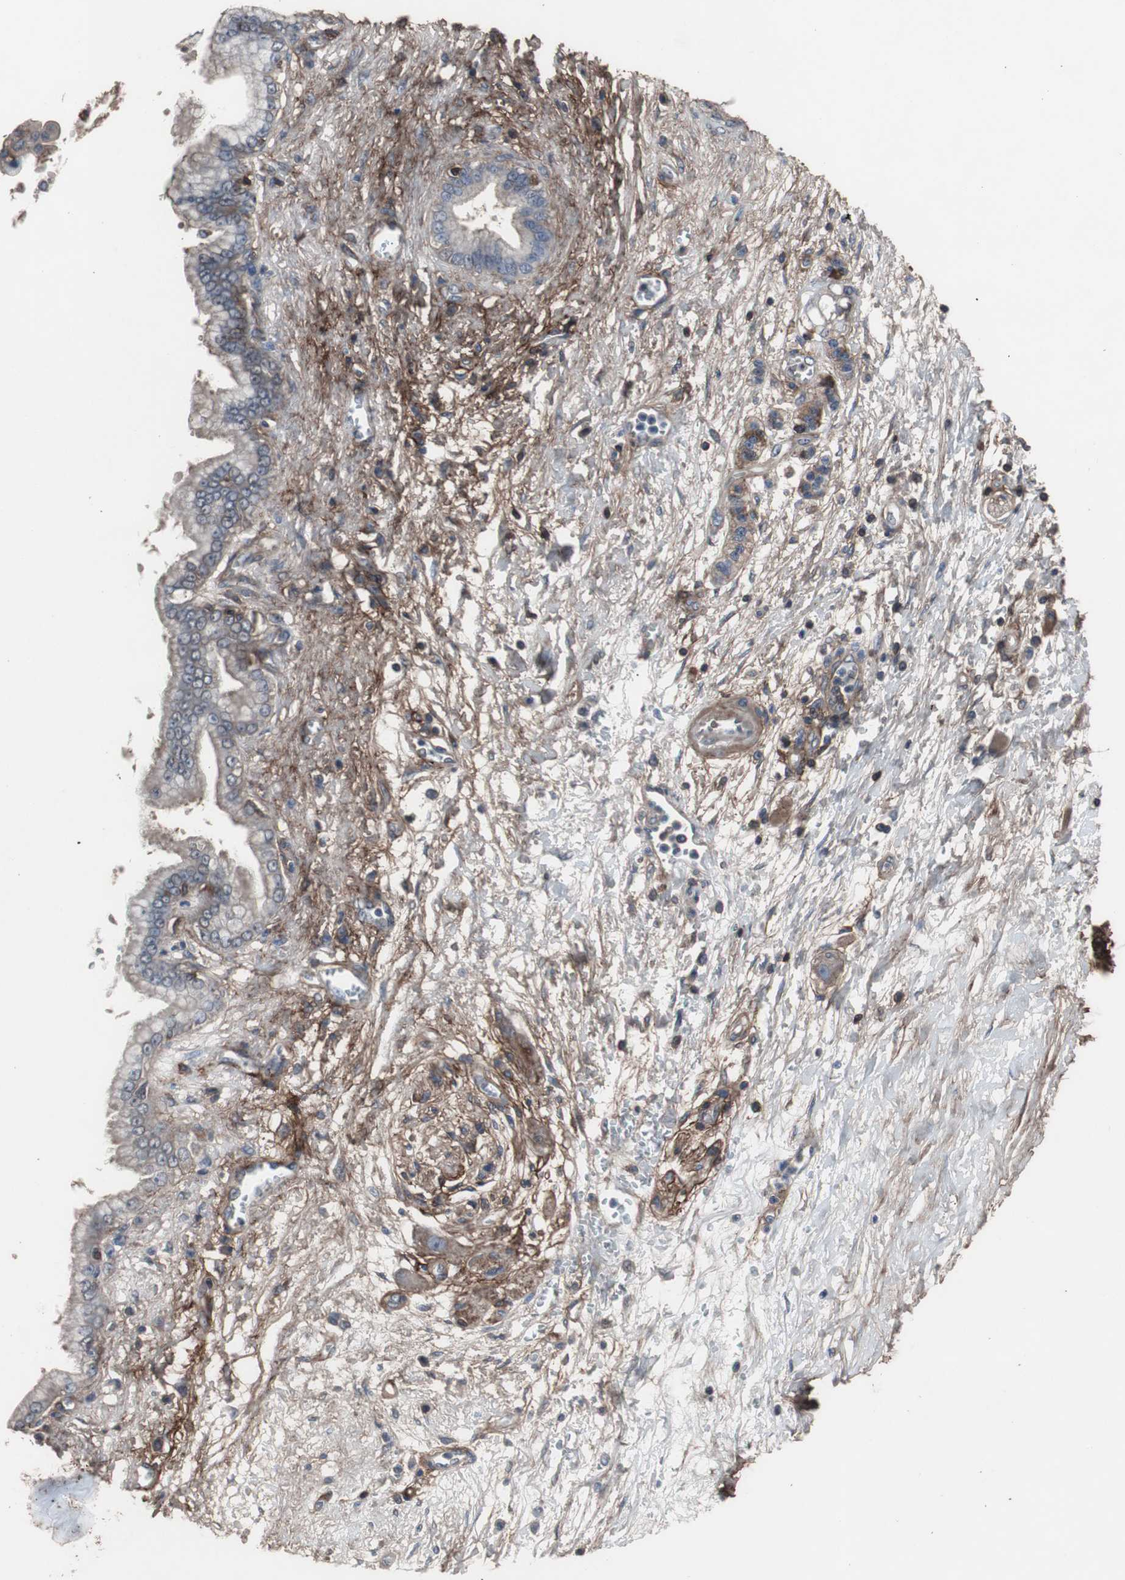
{"staining": {"intensity": "negative", "quantity": "none", "location": "none"}, "tissue": "pancreatic cancer", "cell_type": "Tumor cells", "image_type": "cancer", "snomed": [{"axis": "morphology", "description": "Adenocarcinoma, NOS"}, {"axis": "topography", "description": "Pancreas"}], "caption": "Immunohistochemistry image of neoplastic tissue: pancreatic adenocarcinoma stained with DAB reveals no significant protein staining in tumor cells. (Stains: DAB (3,3'-diaminobenzidine) IHC with hematoxylin counter stain, Microscopy: brightfield microscopy at high magnification).", "gene": "COL6A2", "patient": {"sex": "male", "age": 59}}